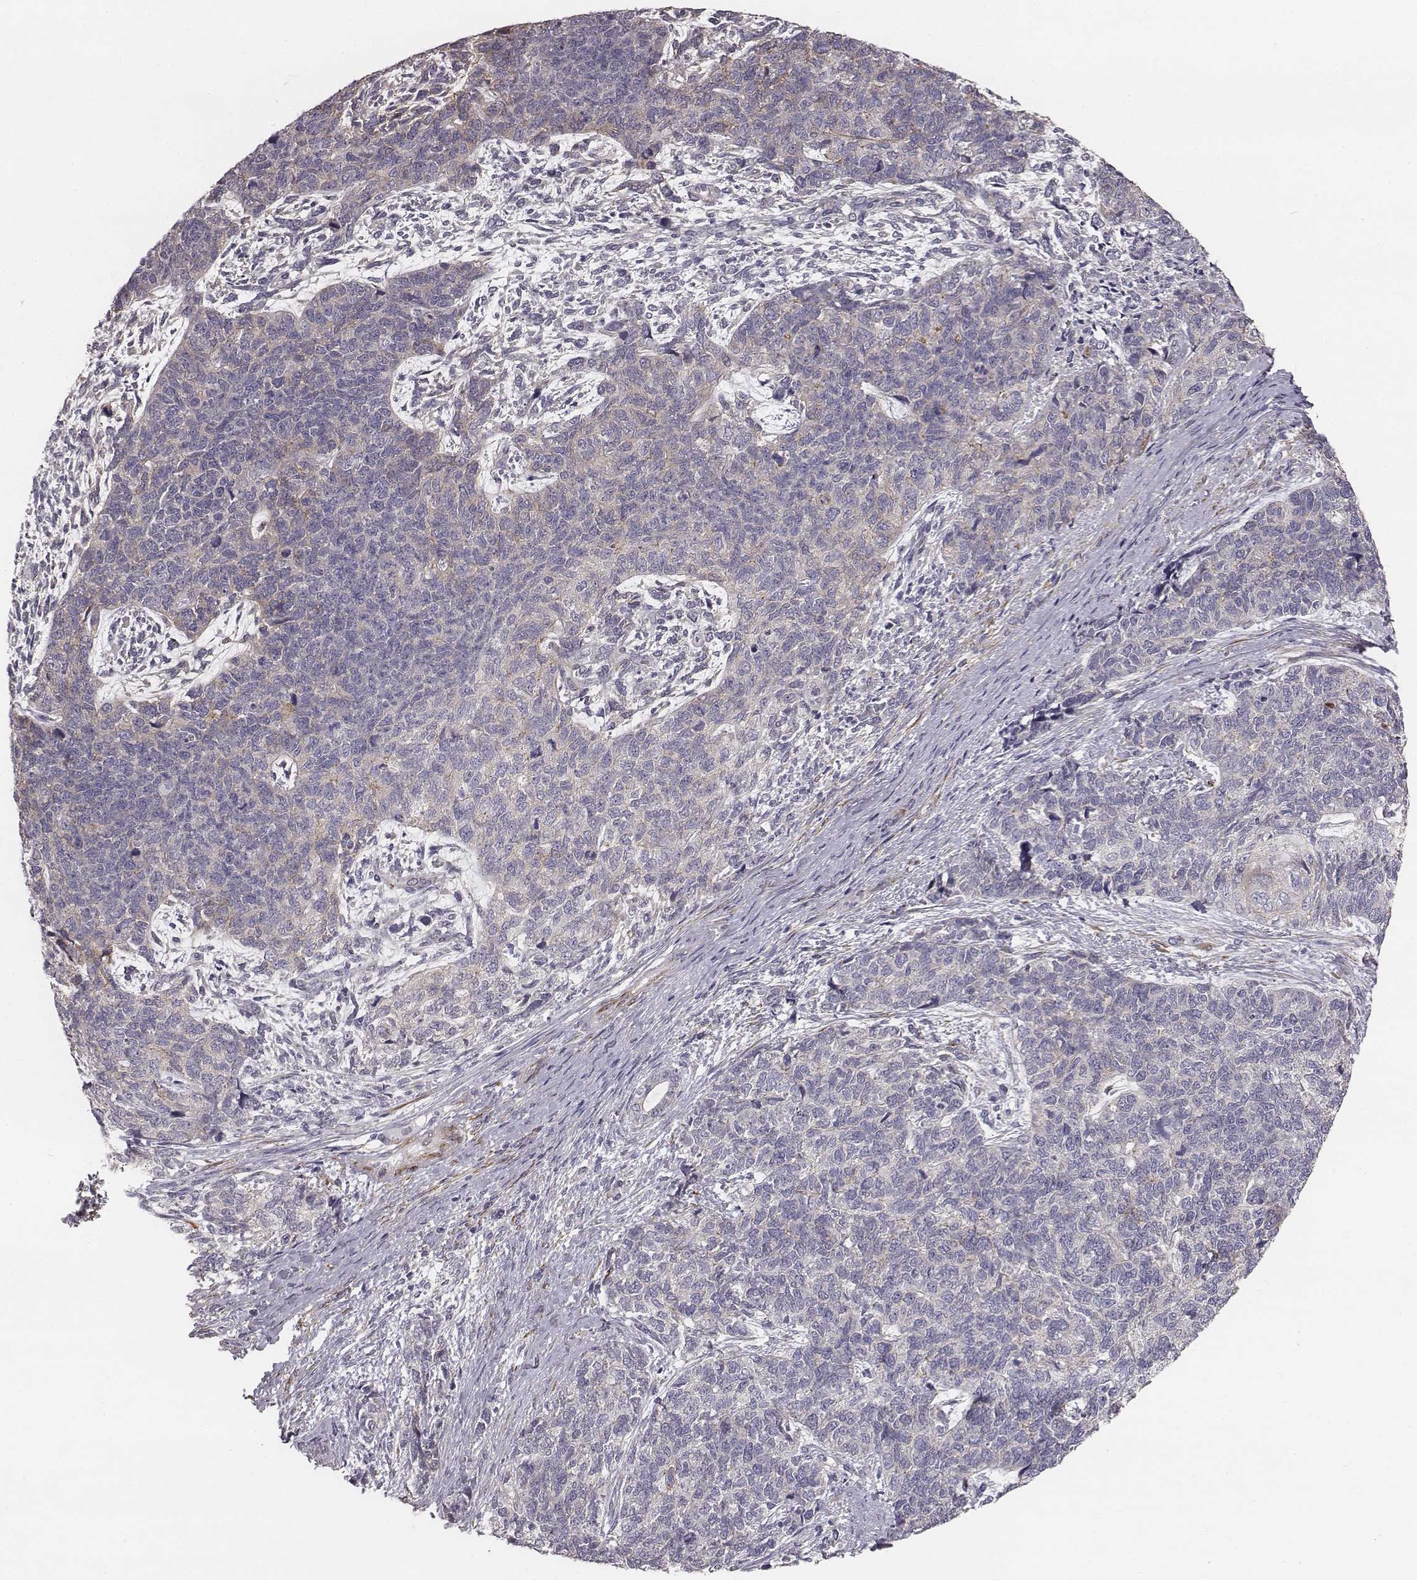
{"staining": {"intensity": "negative", "quantity": "none", "location": "none"}, "tissue": "cervical cancer", "cell_type": "Tumor cells", "image_type": "cancer", "snomed": [{"axis": "morphology", "description": "Squamous cell carcinoma, NOS"}, {"axis": "topography", "description": "Cervix"}], "caption": "Immunohistochemistry (IHC) of cervical cancer (squamous cell carcinoma) shows no expression in tumor cells. The staining is performed using DAB brown chromogen with nuclei counter-stained in using hematoxylin.", "gene": "PRKCZ", "patient": {"sex": "female", "age": 63}}